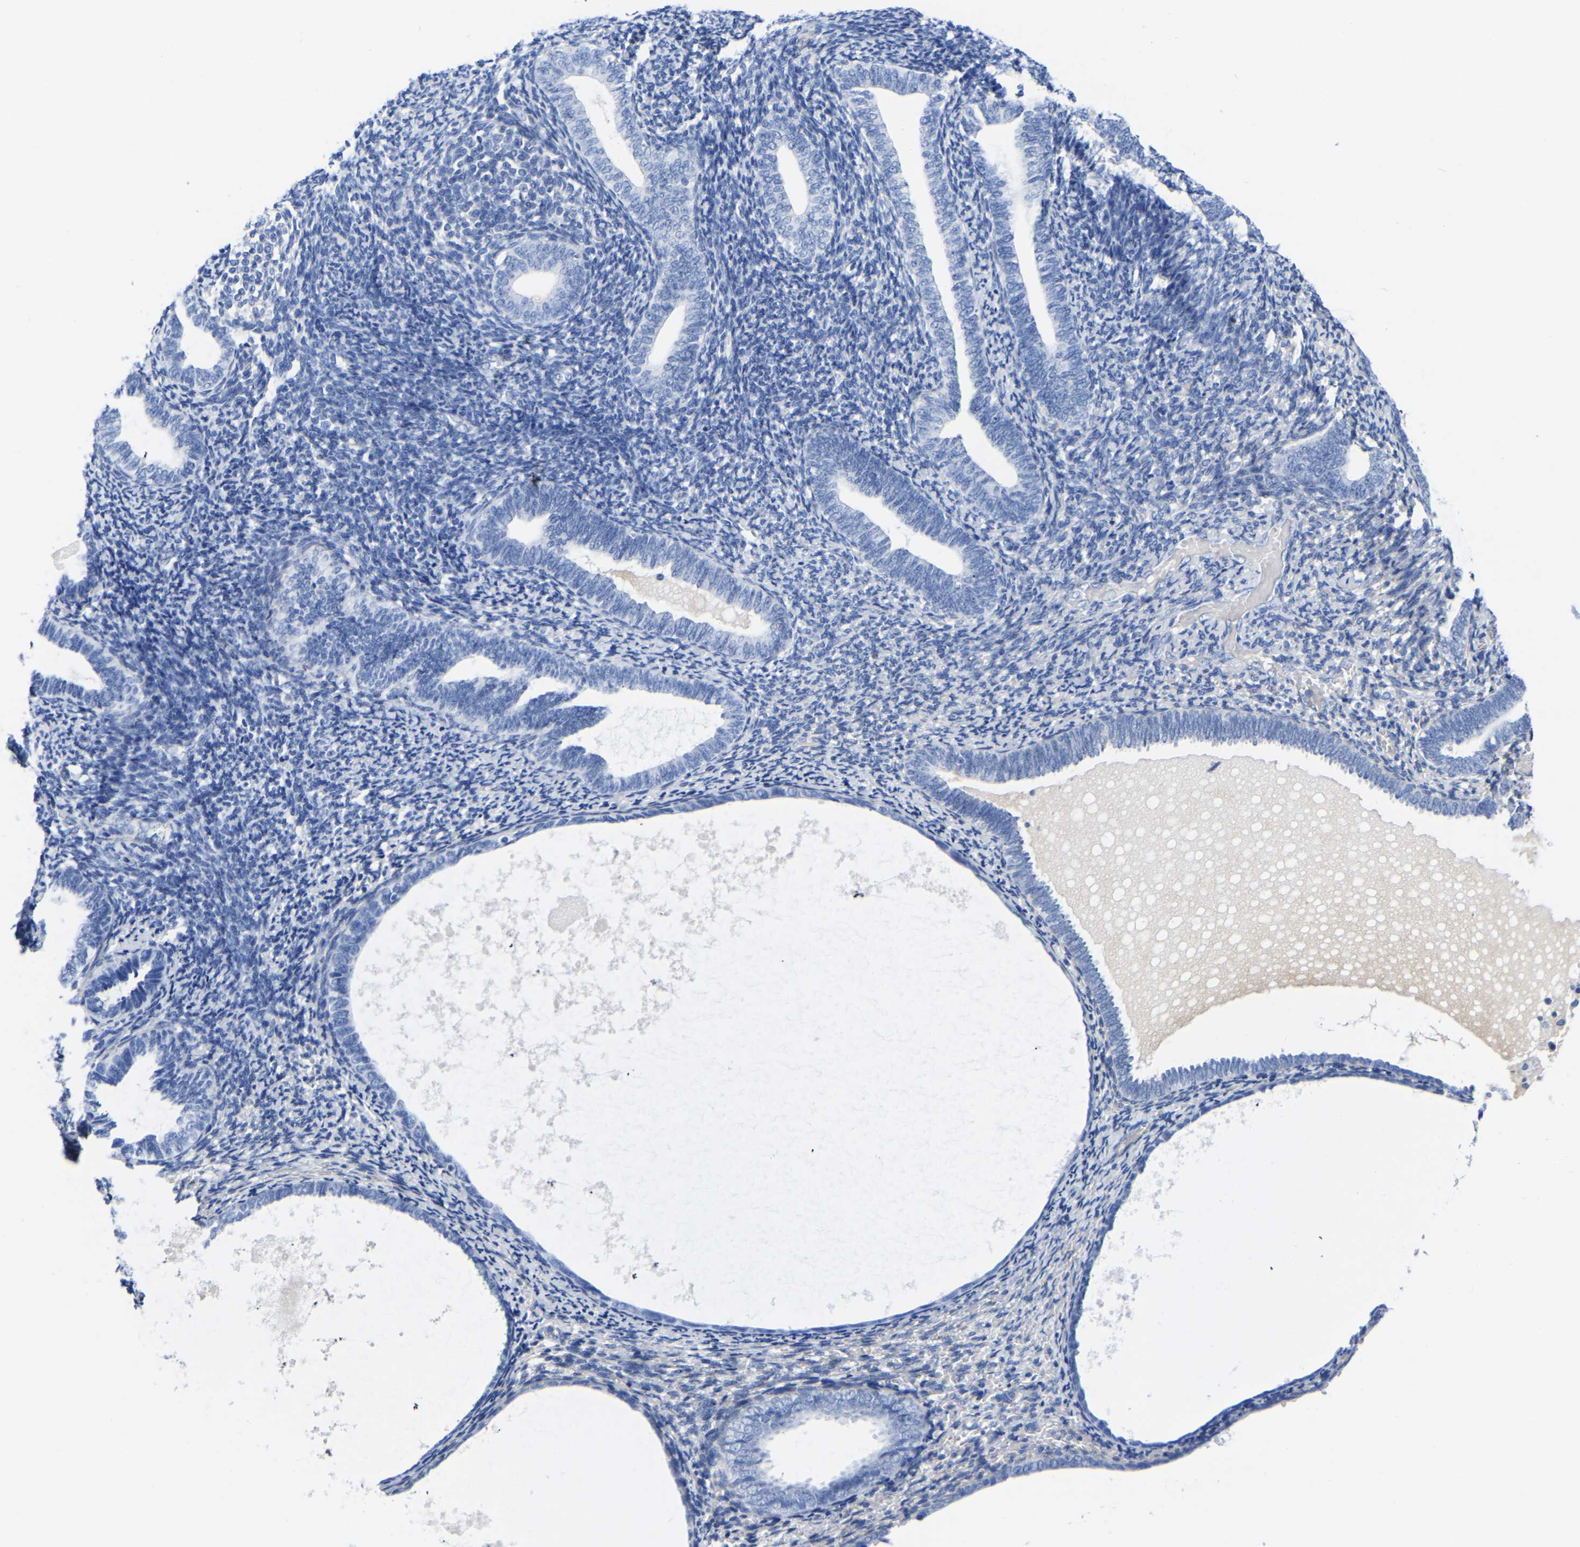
{"staining": {"intensity": "negative", "quantity": "none", "location": "none"}, "tissue": "endometrium", "cell_type": "Cells in endometrial stroma", "image_type": "normal", "snomed": [{"axis": "morphology", "description": "Normal tissue, NOS"}, {"axis": "topography", "description": "Endometrium"}], "caption": "This is an immunohistochemistry histopathology image of benign endometrium. There is no expression in cells in endometrial stroma.", "gene": "SLC45A3", "patient": {"sex": "female", "age": 66}}